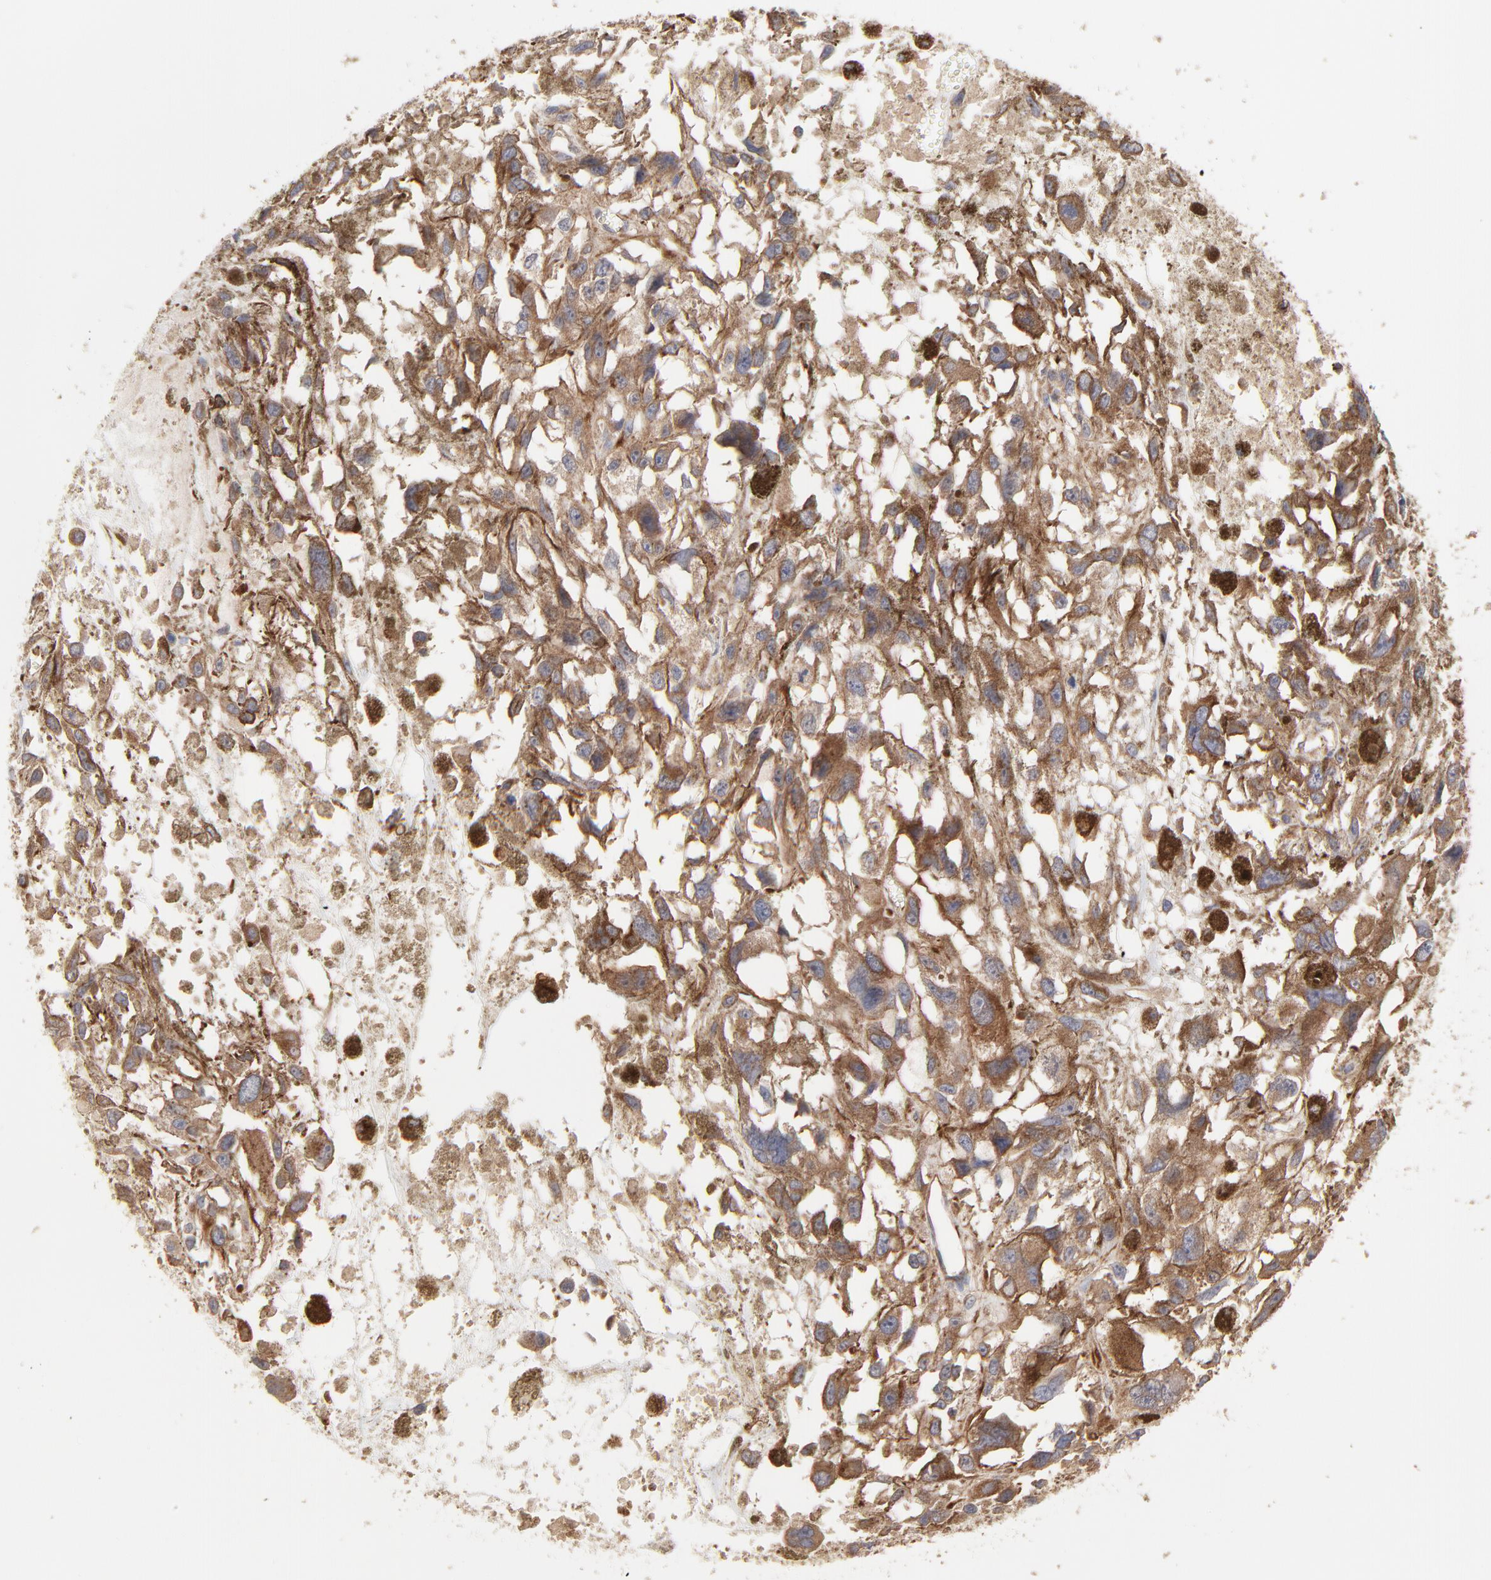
{"staining": {"intensity": "moderate", "quantity": ">75%", "location": "cytoplasmic/membranous"}, "tissue": "melanoma", "cell_type": "Tumor cells", "image_type": "cancer", "snomed": [{"axis": "morphology", "description": "Malignant melanoma, Metastatic site"}, {"axis": "topography", "description": "Lymph node"}], "caption": "Immunohistochemistry histopathology image of human malignant melanoma (metastatic site) stained for a protein (brown), which demonstrates medium levels of moderate cytoplasmic/membranous expression in about >75% of tumor cells.", "gene": "RAB9A", "patient": {"sex": "male", "age": 59}}